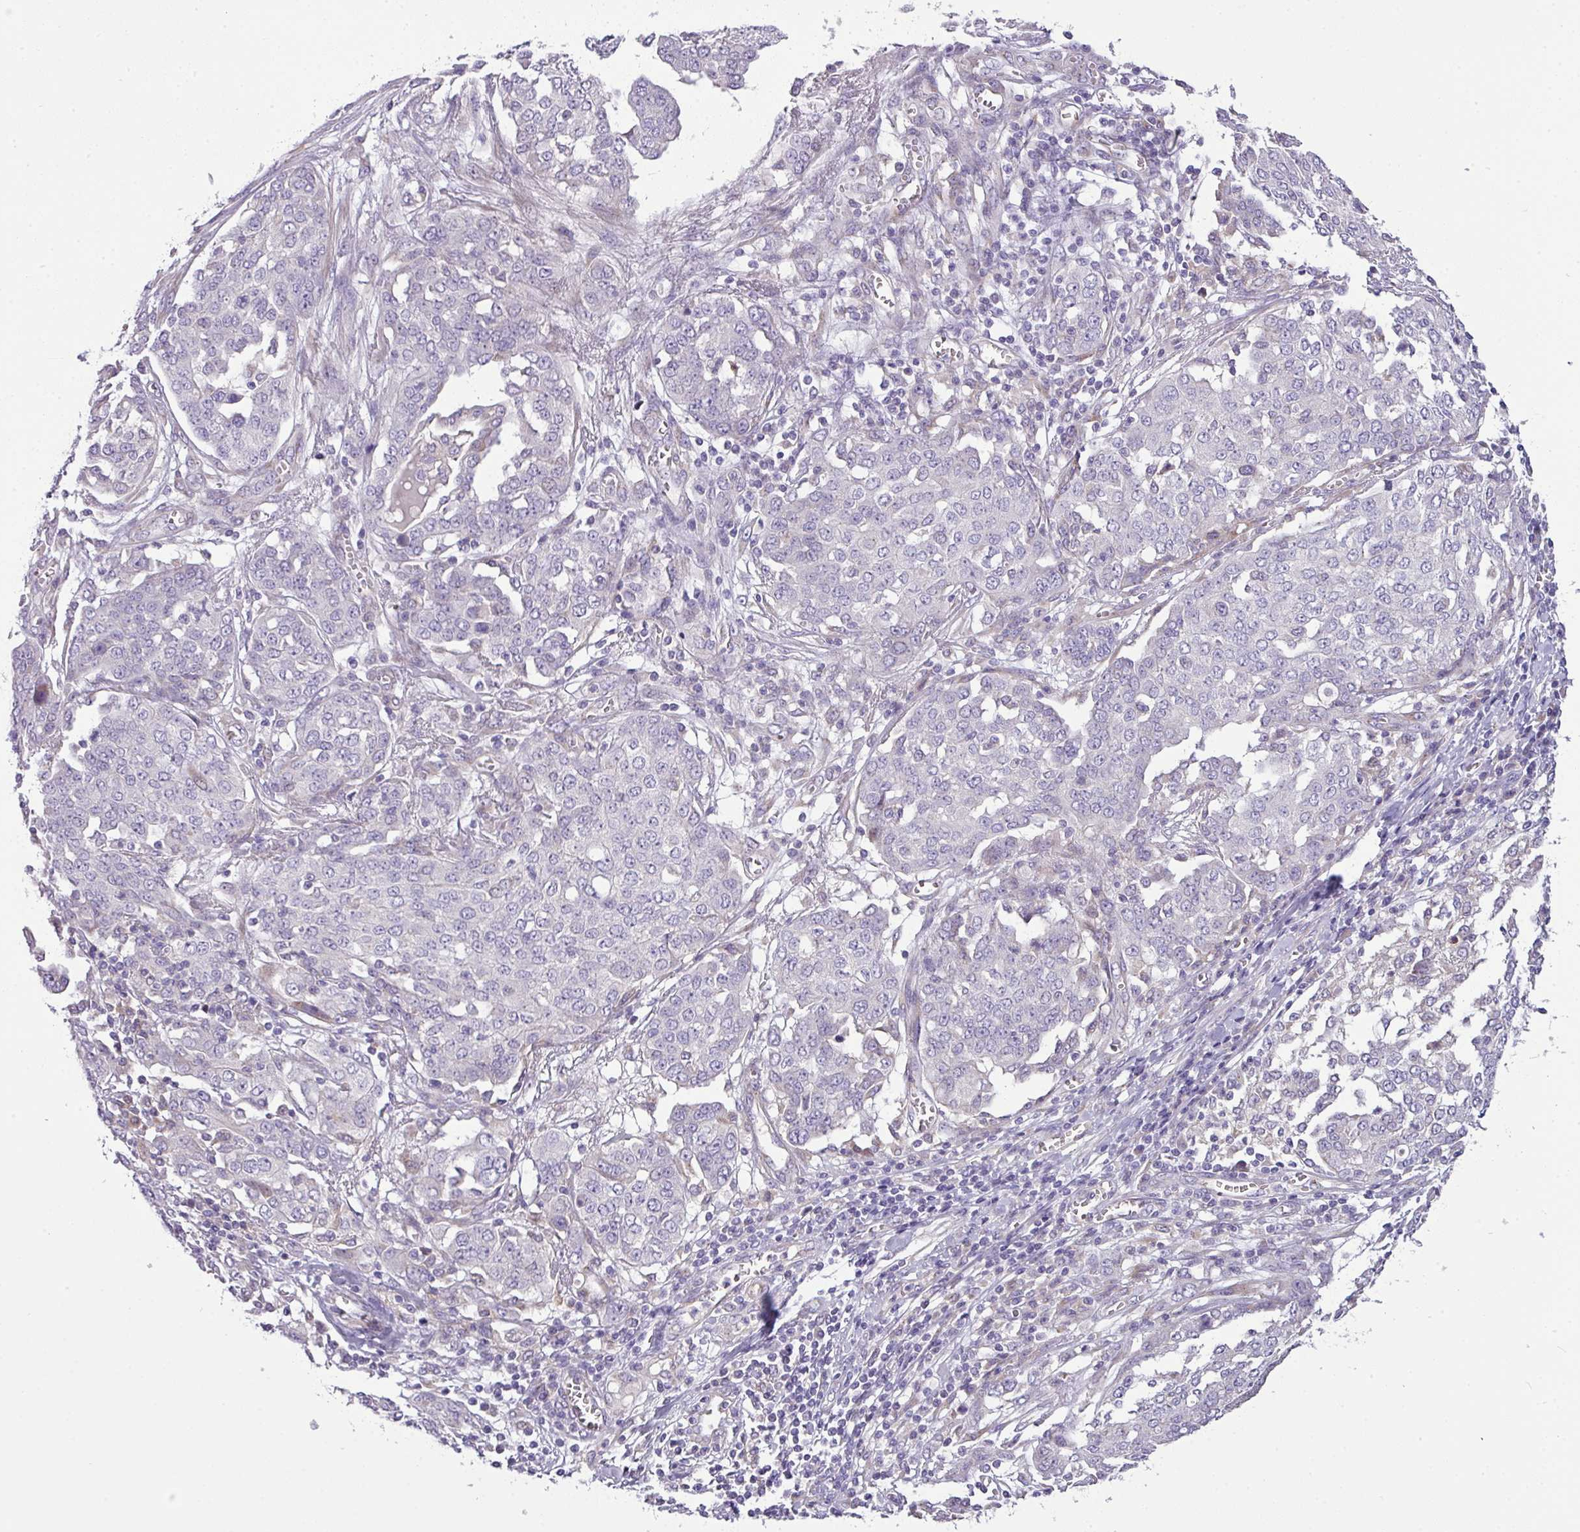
{"staining": {"intensity": "negative", "quantity": "none", "location": "none"}, "tissue": "ovarian cancer", "cell_type": "Tumor cells", "image_type": "cancer", "snomed": [{"axis": "morphology", "description": "Cystadenocarcinoma, serous, NOS"}, {"axis": "topography", "description": "Soft tissue"}, {"axis": "topography", "description": "Ovary"}], "caption": "Immunohistochemical staining of human serous cystadenocarcinoma (ovarian) shows no significant staining in tumor cells.", "gene": "PIK3R5", "patient": {"sex": "female", "age": 57}}